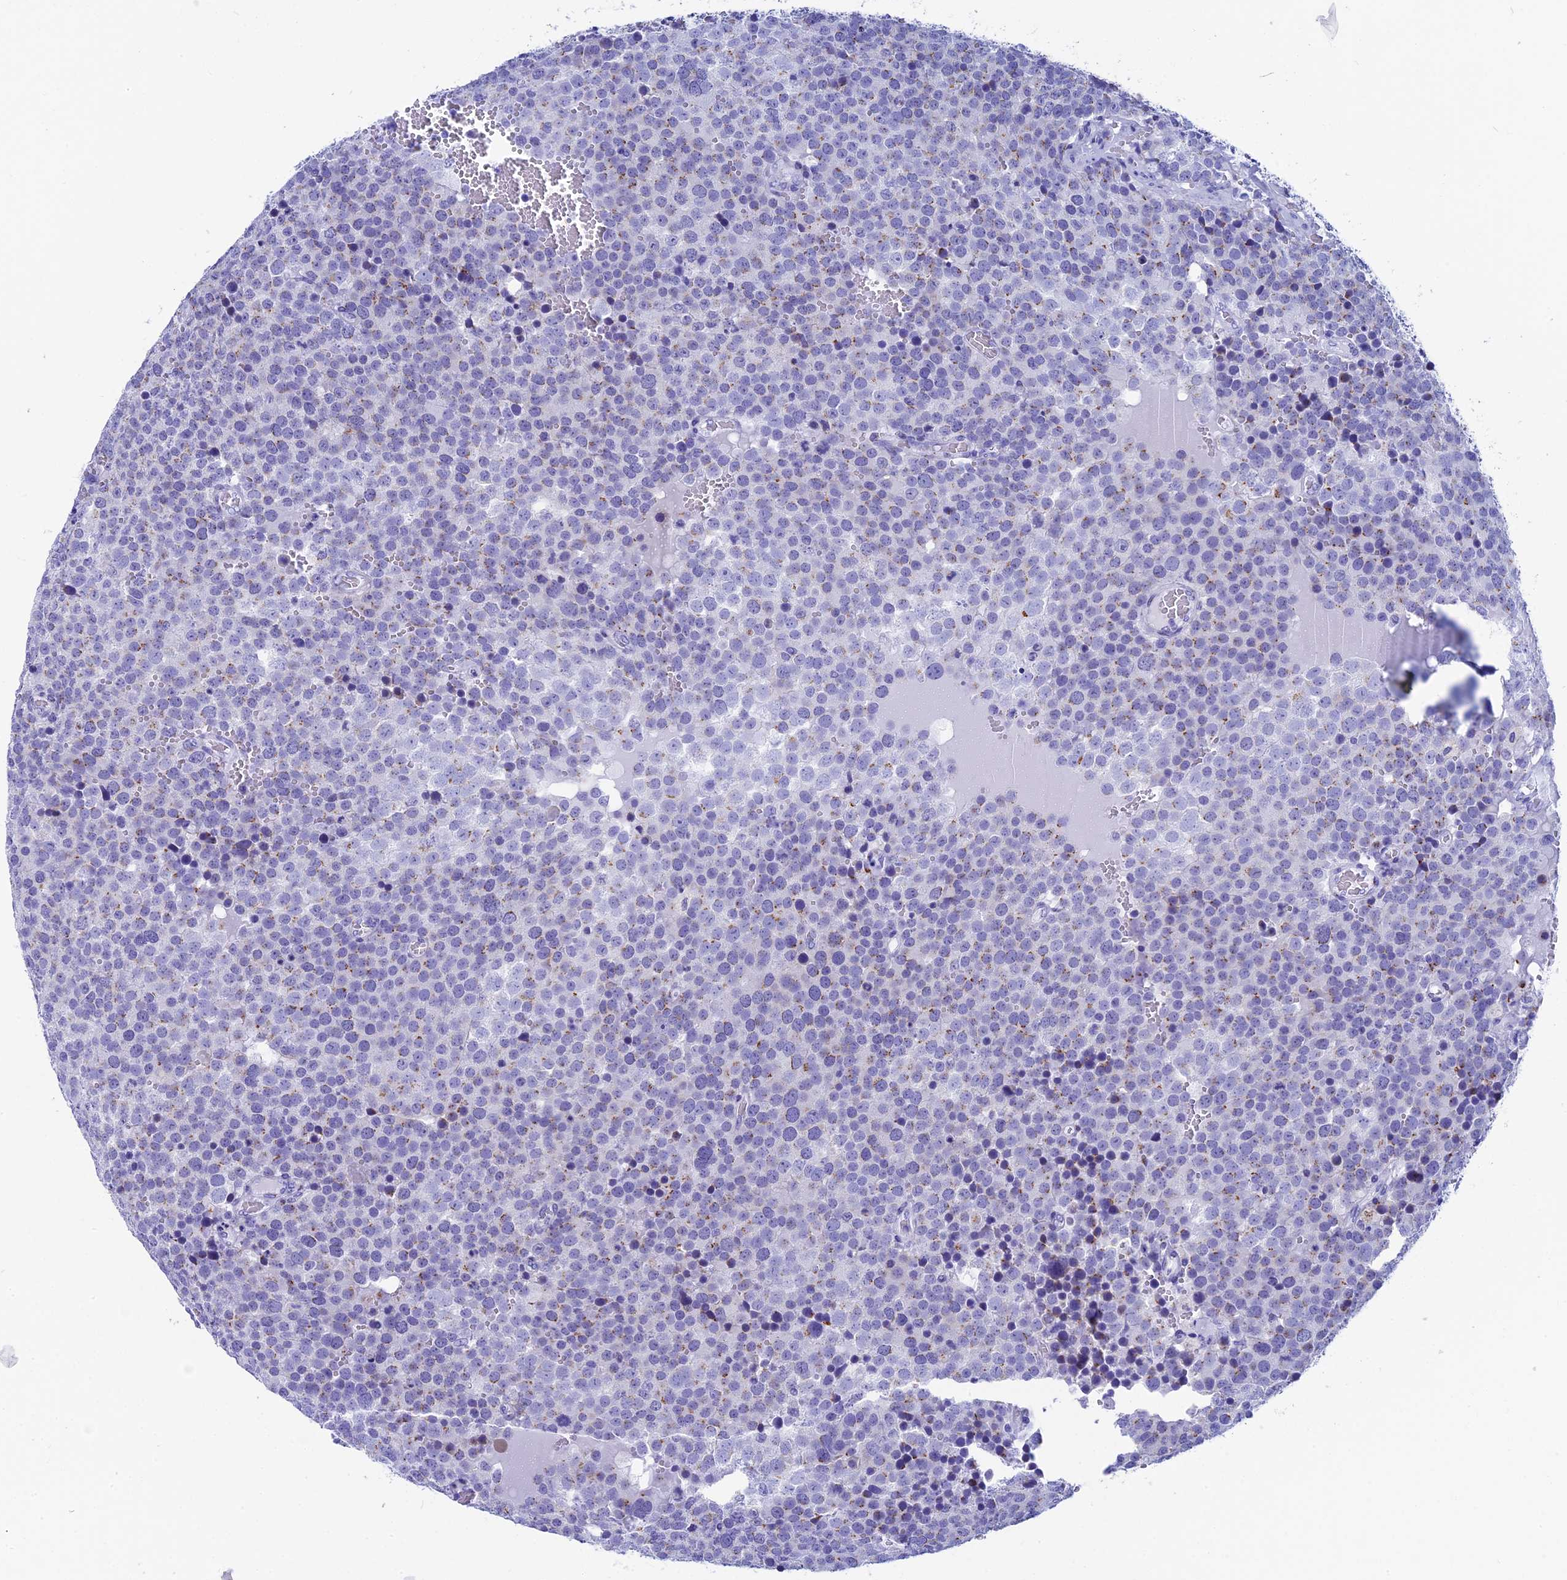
{"staining": {"intensity": "weak", "quantity": "25%-75%", "location": "cytoplasmic/membranous"}, "tissue": "testis cancer", "cell_type": "Tumor cells", "image_type": "cancer", "snomed": [{"axis": "morphology", "description": "Seminoma, NOS"}, {"axis": "topography", "description": "Testis"}], "caption": "Tumor cells demonstrate weak cytoplasmic/membranous staining in about 25%-75% of cells in testis seminoma. (DAB (3,3'-diaminobenzidine) IHC, brown staining for protein, blue staining for nuclei).", "gene": "AP3B2", "patient": {"sex": "male", "age": 71}}